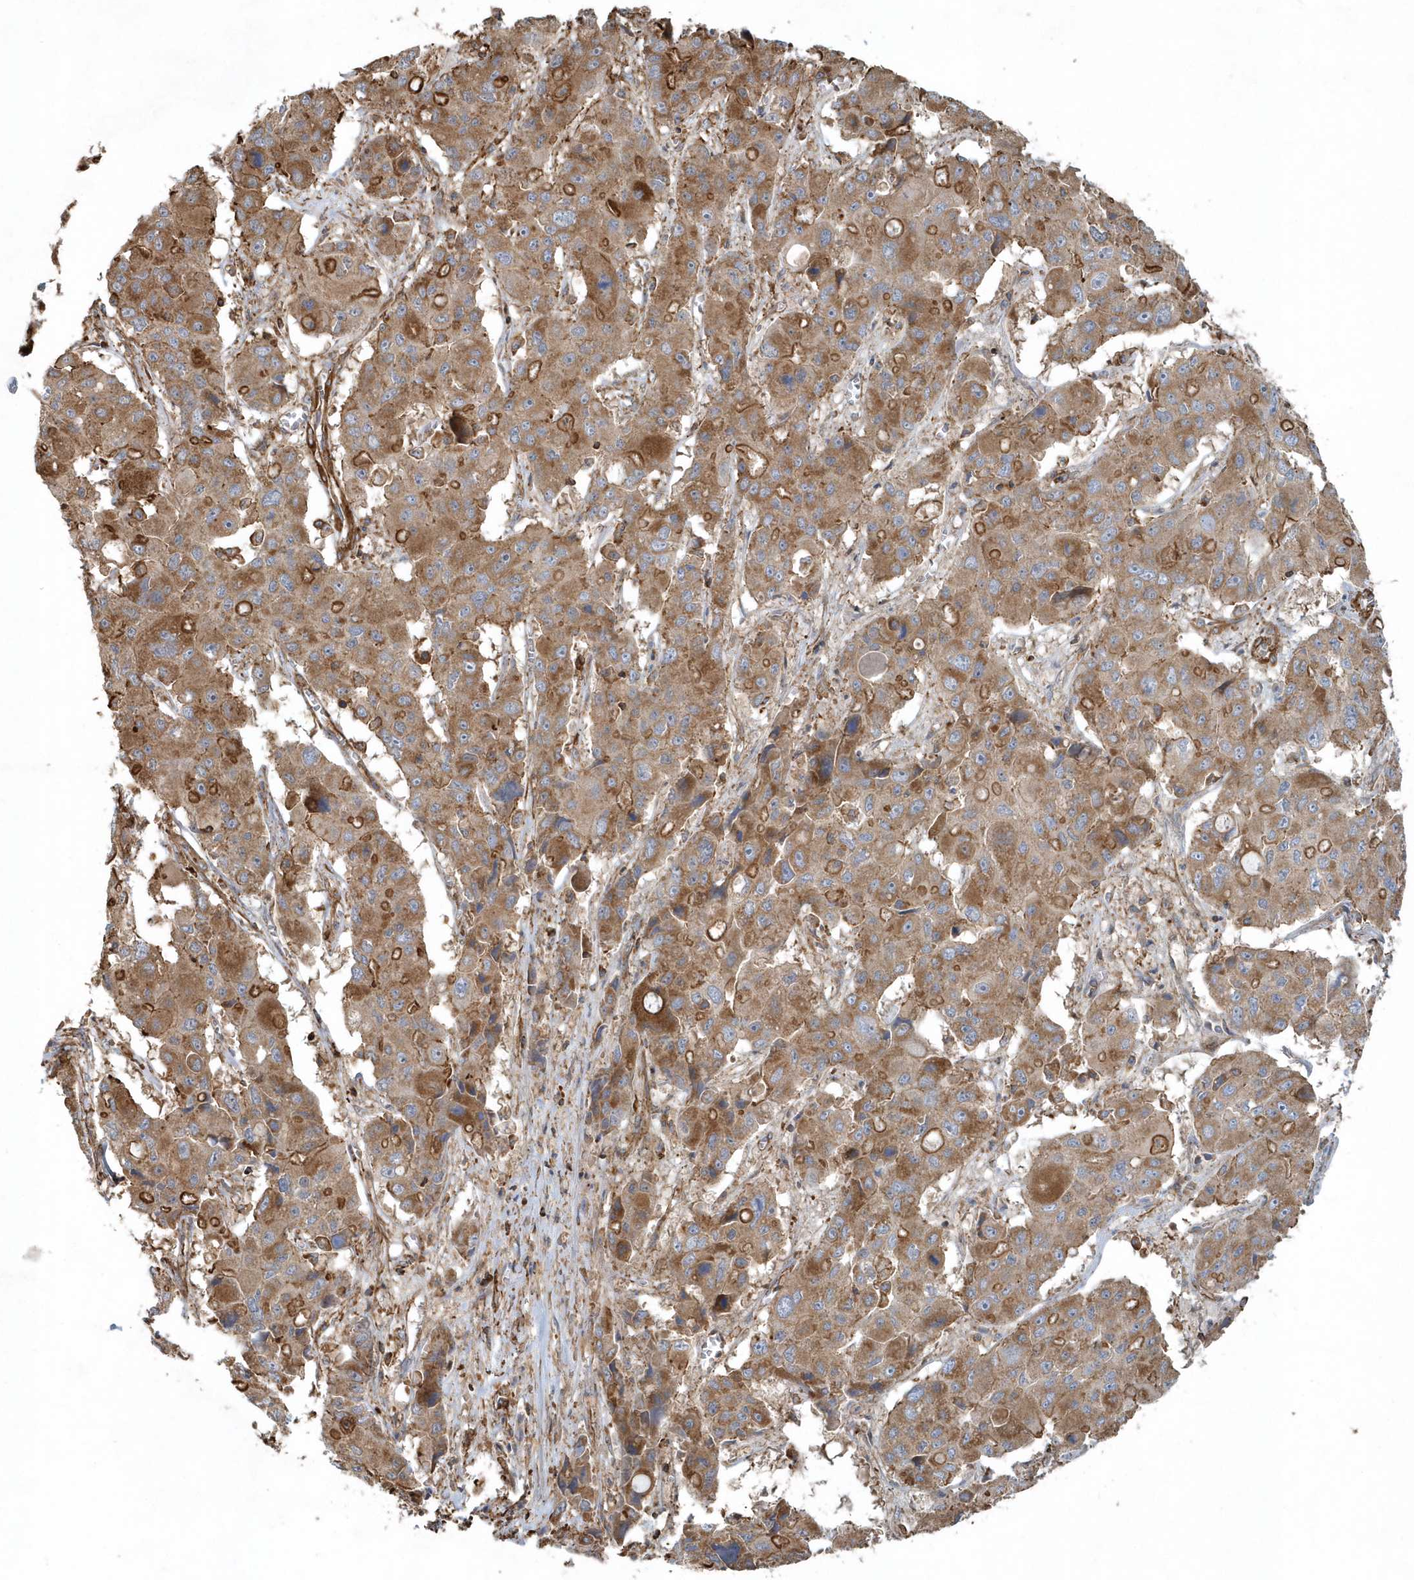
{"staining": {"intensity": "moderate", "quantity": ">75%", "location": "cytoplasmic/membranous"}, "tissue": "liver cancer", "cell_type": "Tumor cells", "image_type": "cancer", "snomed": [{"axis": "morphology", "description": "Cholangiocarcinoma"}, {"axis": "topography", "description": "Liver"}], "caption": "Moderate cytoplasmic/membranous staining is appreciated in about >75% of tumor cells in liver cancer. Immunohistochemistry (ihc) stains the protein of interest in brown and the nuclei are stained blue.", "gene": "MMUT", "patient": {"sex": "male", "age": 67}}